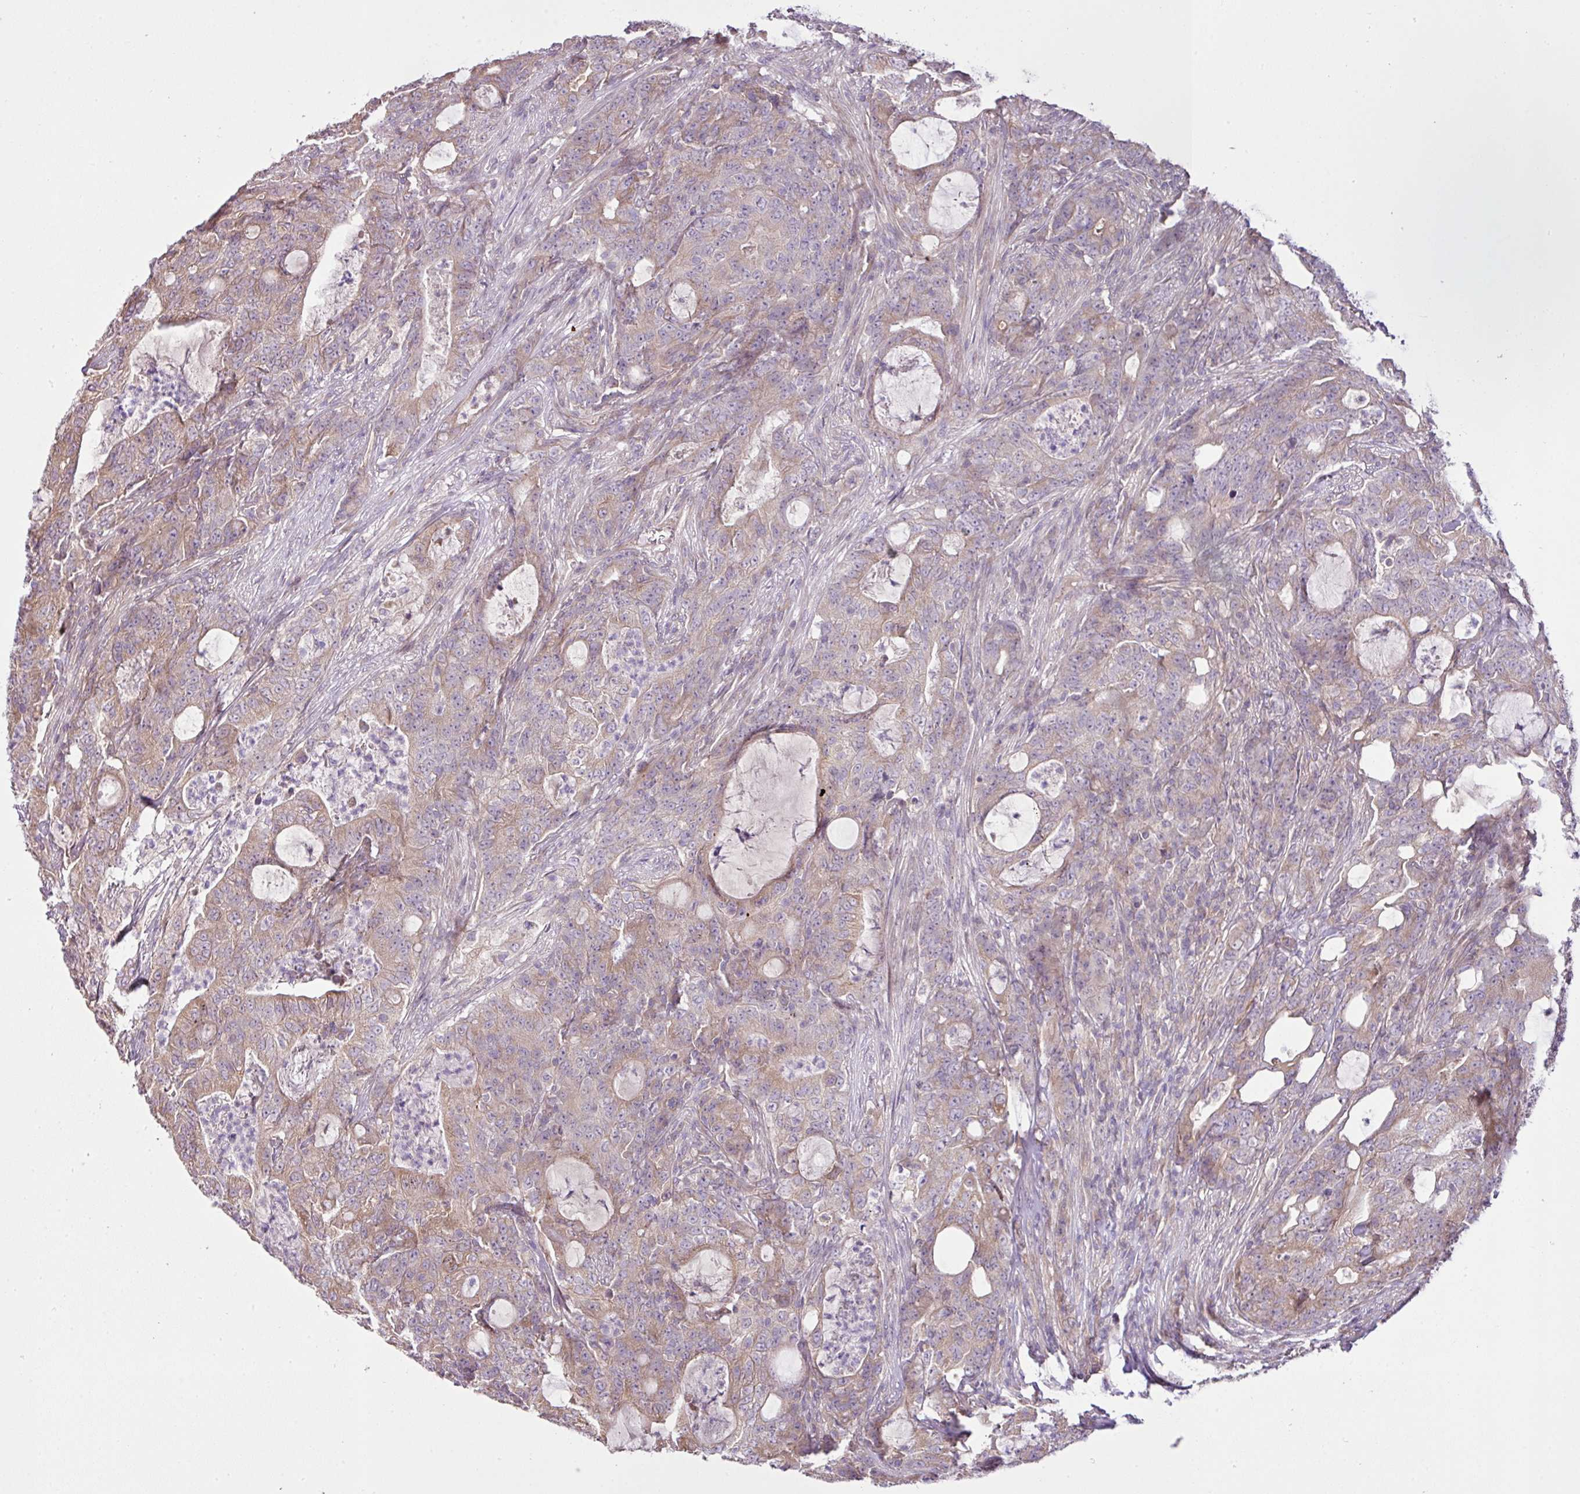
{"staining": {"intensity": "weak", "quantity": "25%-75%", "location": "cytoplasmic/membranous"}, "tissue": "colorectal cancer", "cell_type": "Tumor cells", "image_type": "cancer", "snomed": [{"axis": "morphology", "description": "Adenocarcinoma, NOS"}, {"axis": "topography", "description": "Colon"}], "caption": "The histopathology image reveals immunohistochemical staining of adenocarcinoma (colorectal). There is weak cytoplasmic/membranous positivity is identified in about 25%-75% of tumor cells.", "gene": "COX18", "patient": {"sex": "male", "age": 83}}